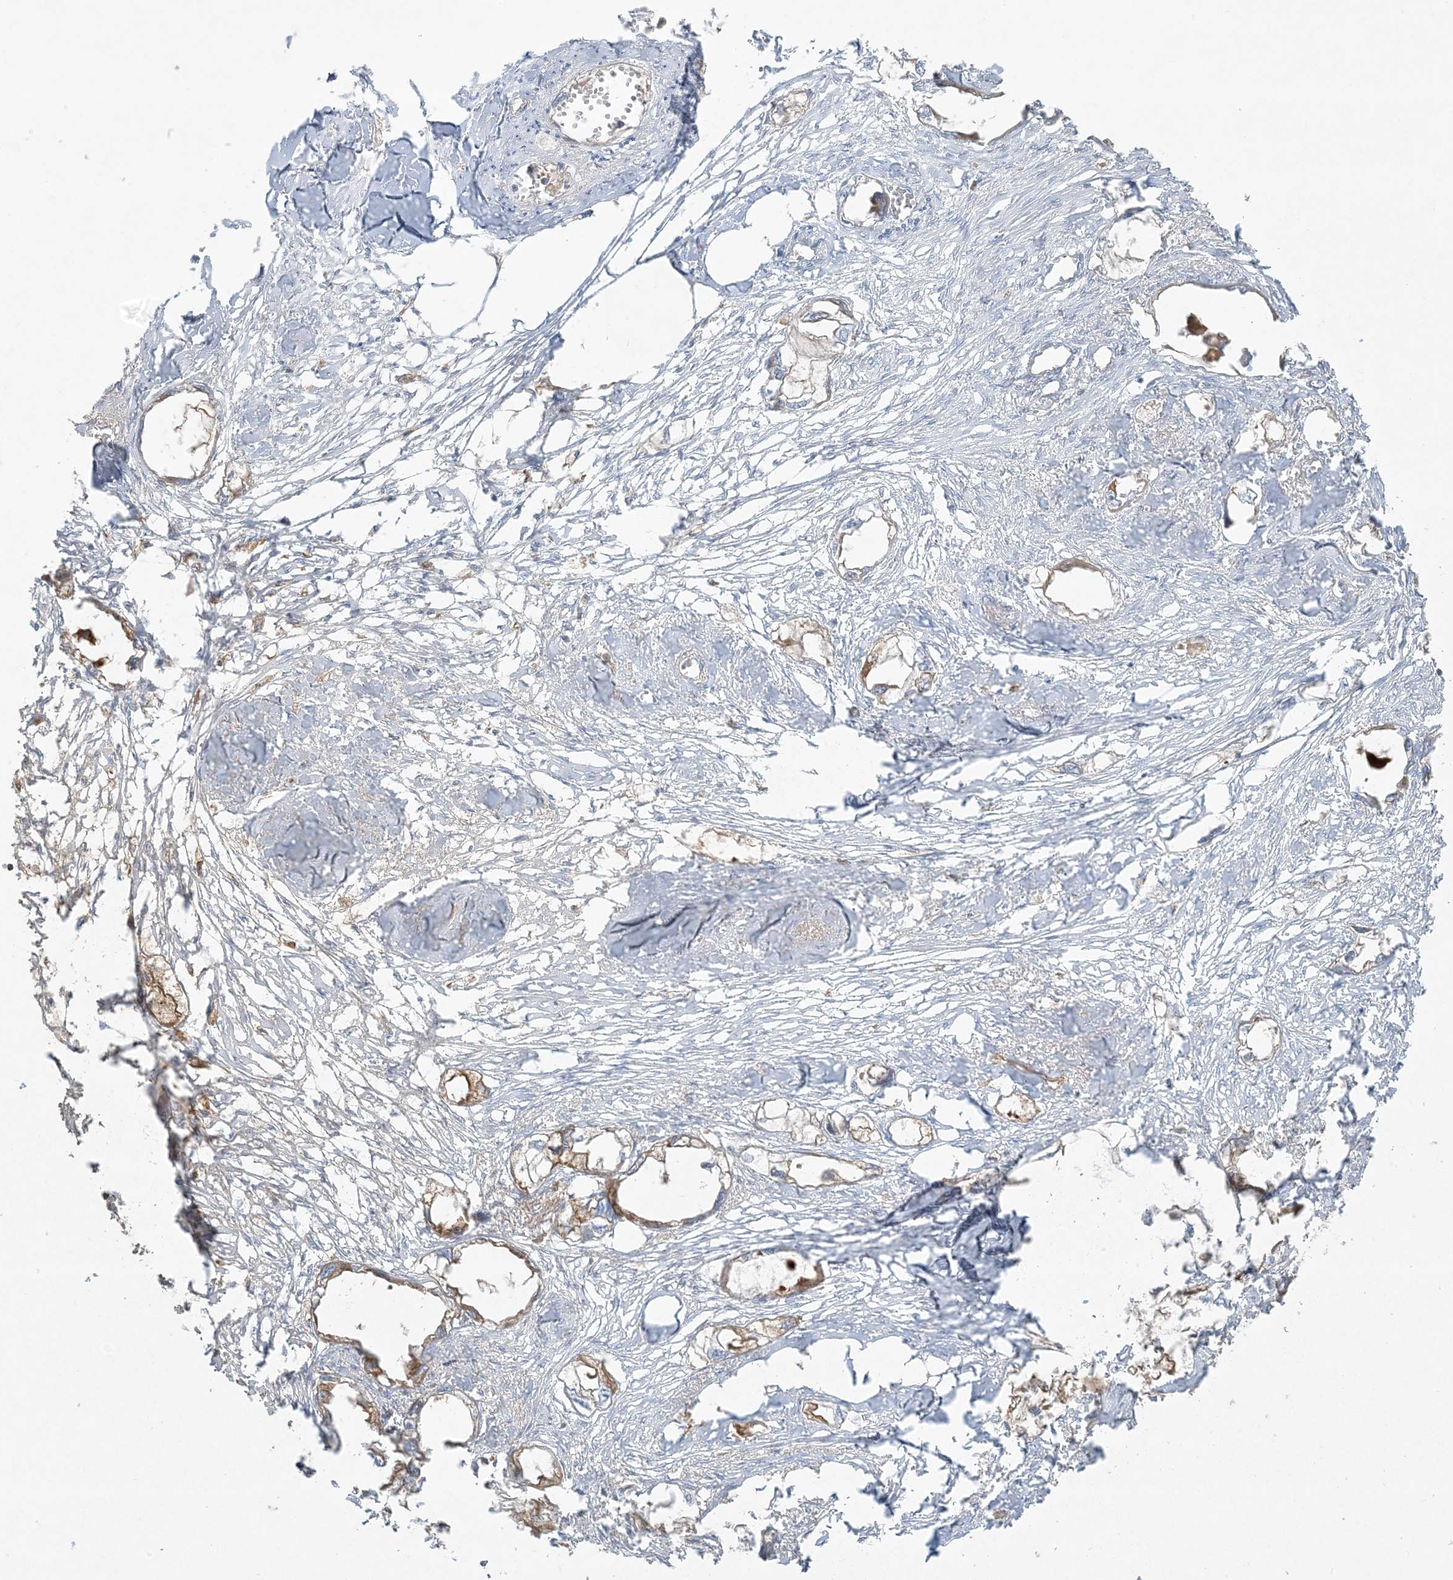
{"staining": {"intensity": "moderate", "quantity": "<25%", "location": "cytoplasmic/membranous"}, "tissue": "endometrial cancer", "cell_type": "Tumor cells", "image_type": "cancer", "snomed": [{"axis": "morphology", "description": "Adenocarcinoma, NOS"}, {"axis": "morphology", "description": "Adenocarcinoma, metastatic, NOS"}, {"axis": "topography", "description": "Adipose tissue"}, {"axis": "topography", "description": "Endometrium"}], "caption": "Tumor cells exhibit low levels of moderate cytoplasmic/membranous positivity in approximately <25% of cells in endometrial adenocarcinoma.", "gene": "PIK3R4", "patient": {"sex": "female", "age": 67}}